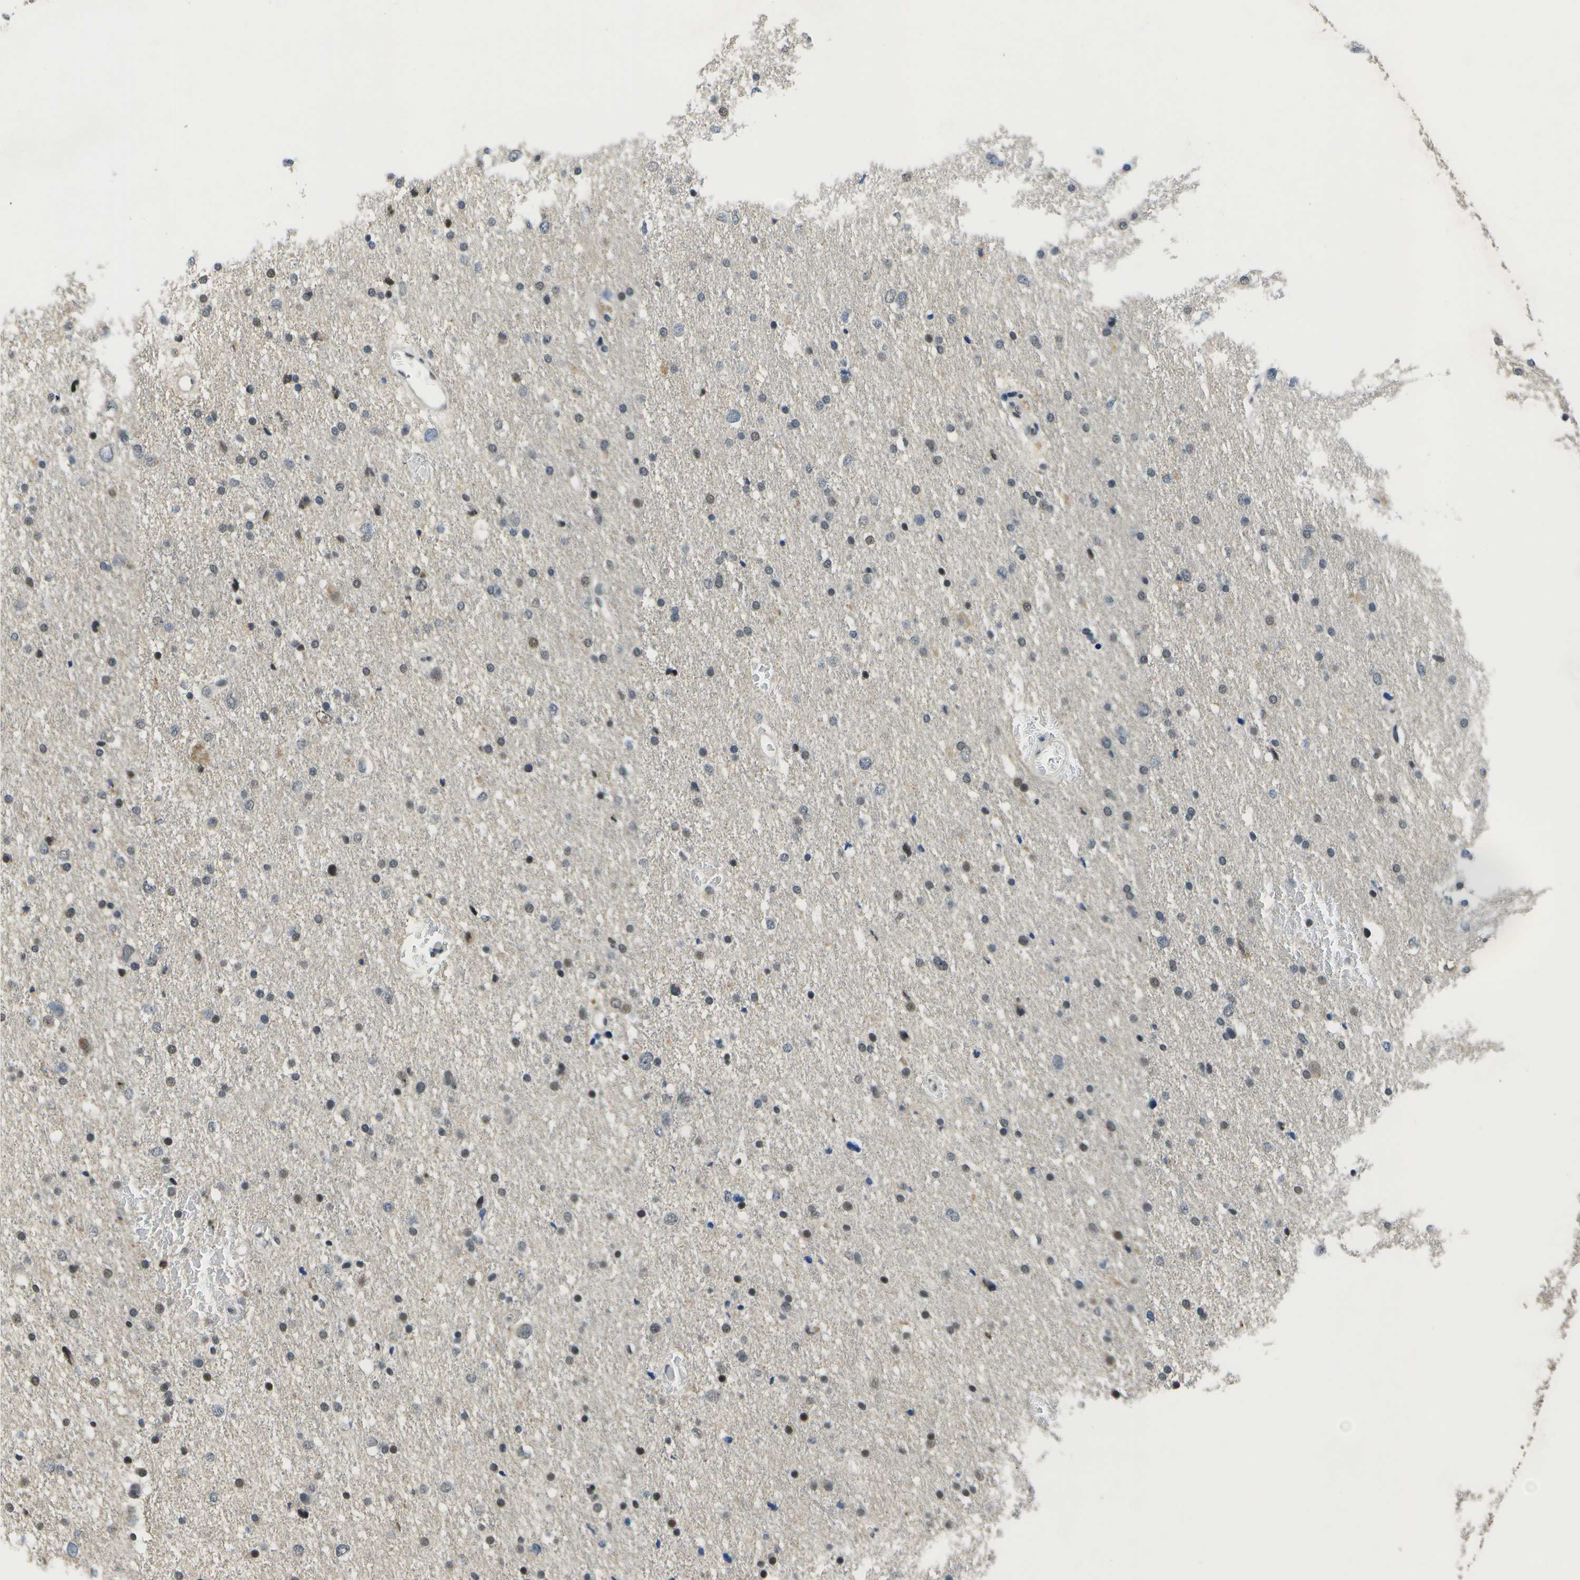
{"staining": {"intensity": "moderate", "quantity": "25%-75%", "location": "nuclear"}, "tissue": "glioma", "cell_type": "Tumor cells", "image_type": "cancer", "snomed": [{"axis": "morphology", "description": "Glioma, malignant, Low grade"}, {"axis": "topography", "description": "Brain"}], "caption": "Moderate nuclear protein staining is present in about 25%-75% of tumor cells in malignant low-grade glioma. The protein is stained brown, and the nuclei are stained in blue (DAB (3,3'-diaminobenzidine) IHC with brightfield microscopy, high magnification).", "gene": "DSE", "patient": {"sex": "female", "age": 37}}